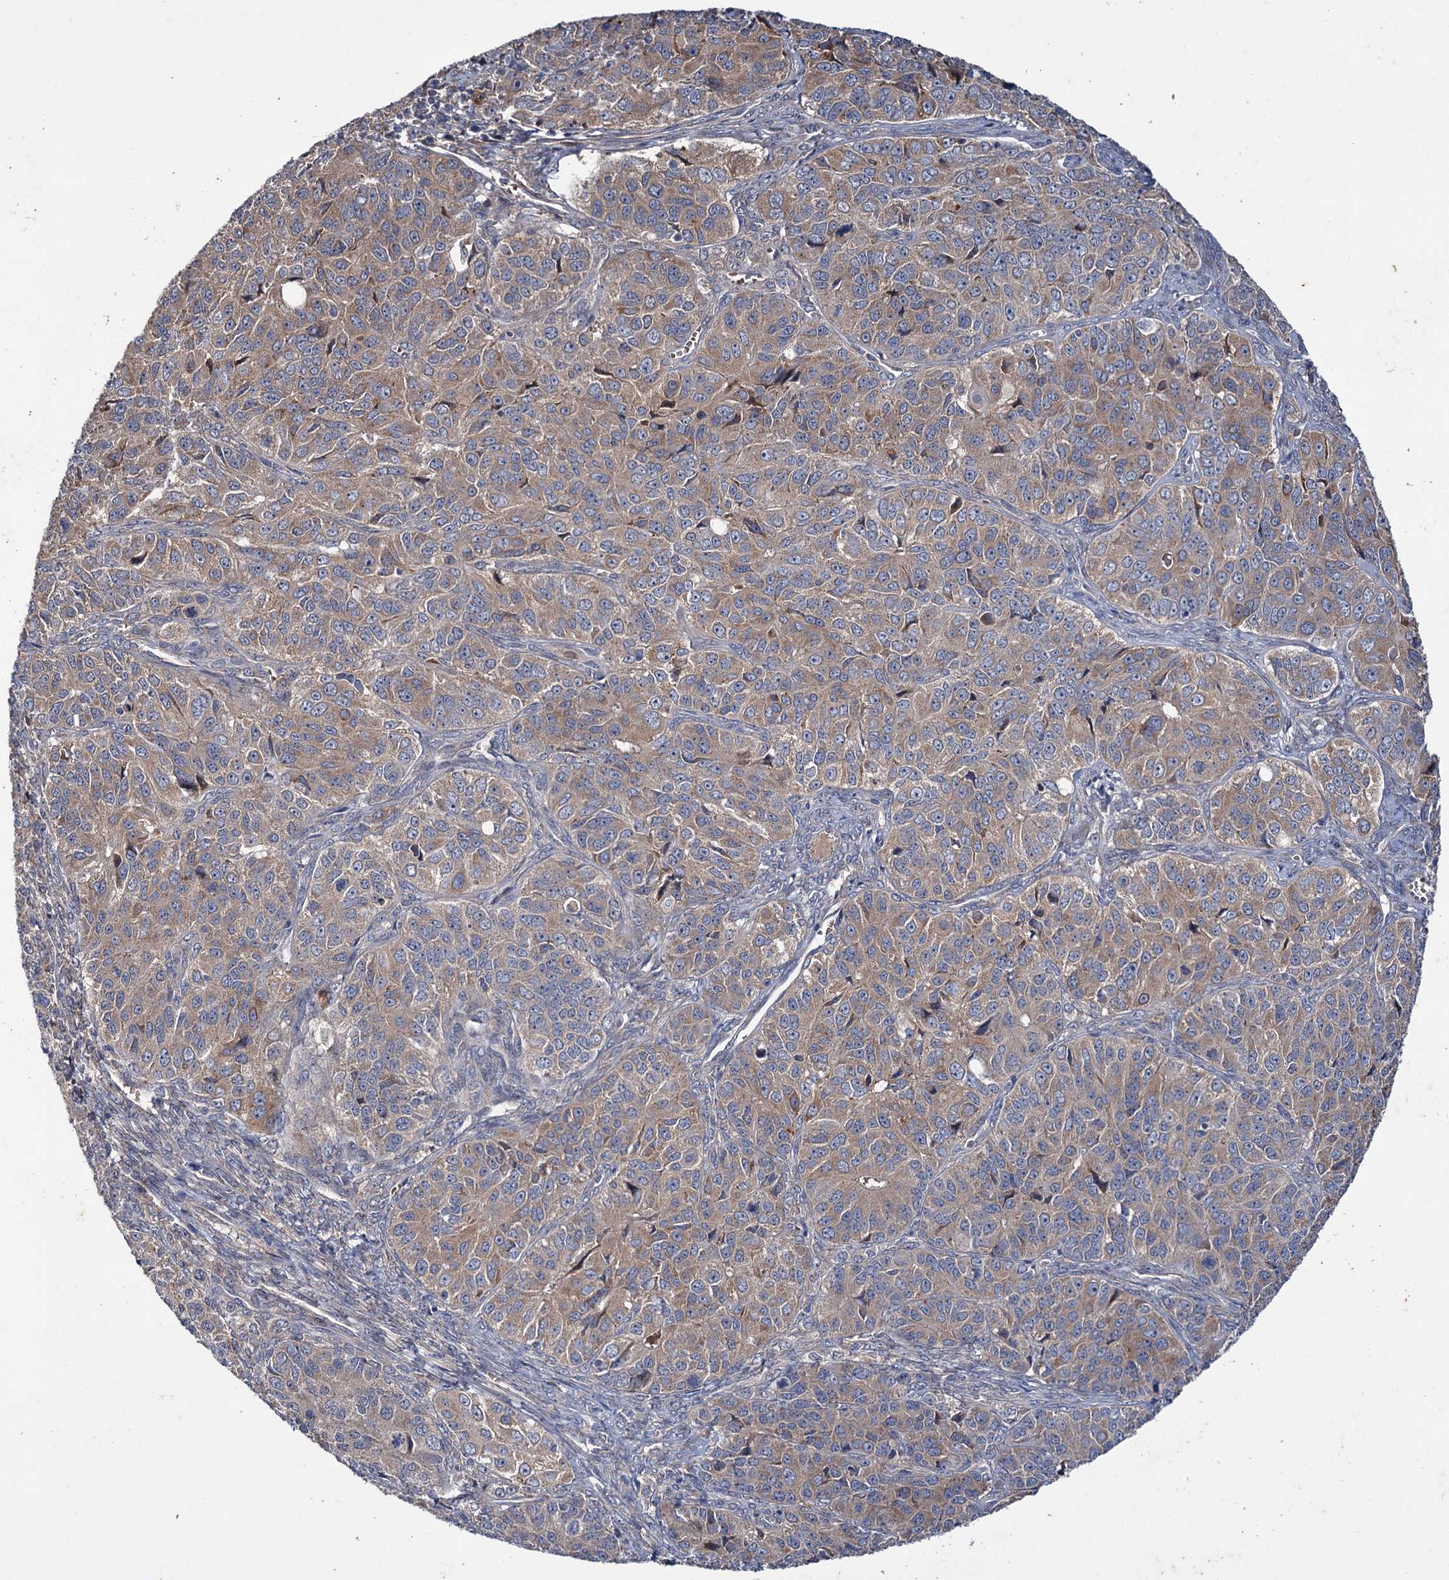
{"staining": {"intensity": "moderate", "quantity": ">75%", "location": "cytoplasmic/membranous"}, "tissue": "ovarian cancer", "cell_type": "Tumor cells", "image_type": "cancer", "snomed": [{"axis": "morphology", "description": "Carcinoma, endometroid"}, {"axis": "topography", "description": "Ovary"}], "caption": "Endometroid carcinoma (ovarian) stained with a brown dye exhibits moderate cytoplasmic/membranous positive positivity in about >75% of tumor cells.", "gene": "PTPN3", "patient": {"sex": "female", "age": 51}}